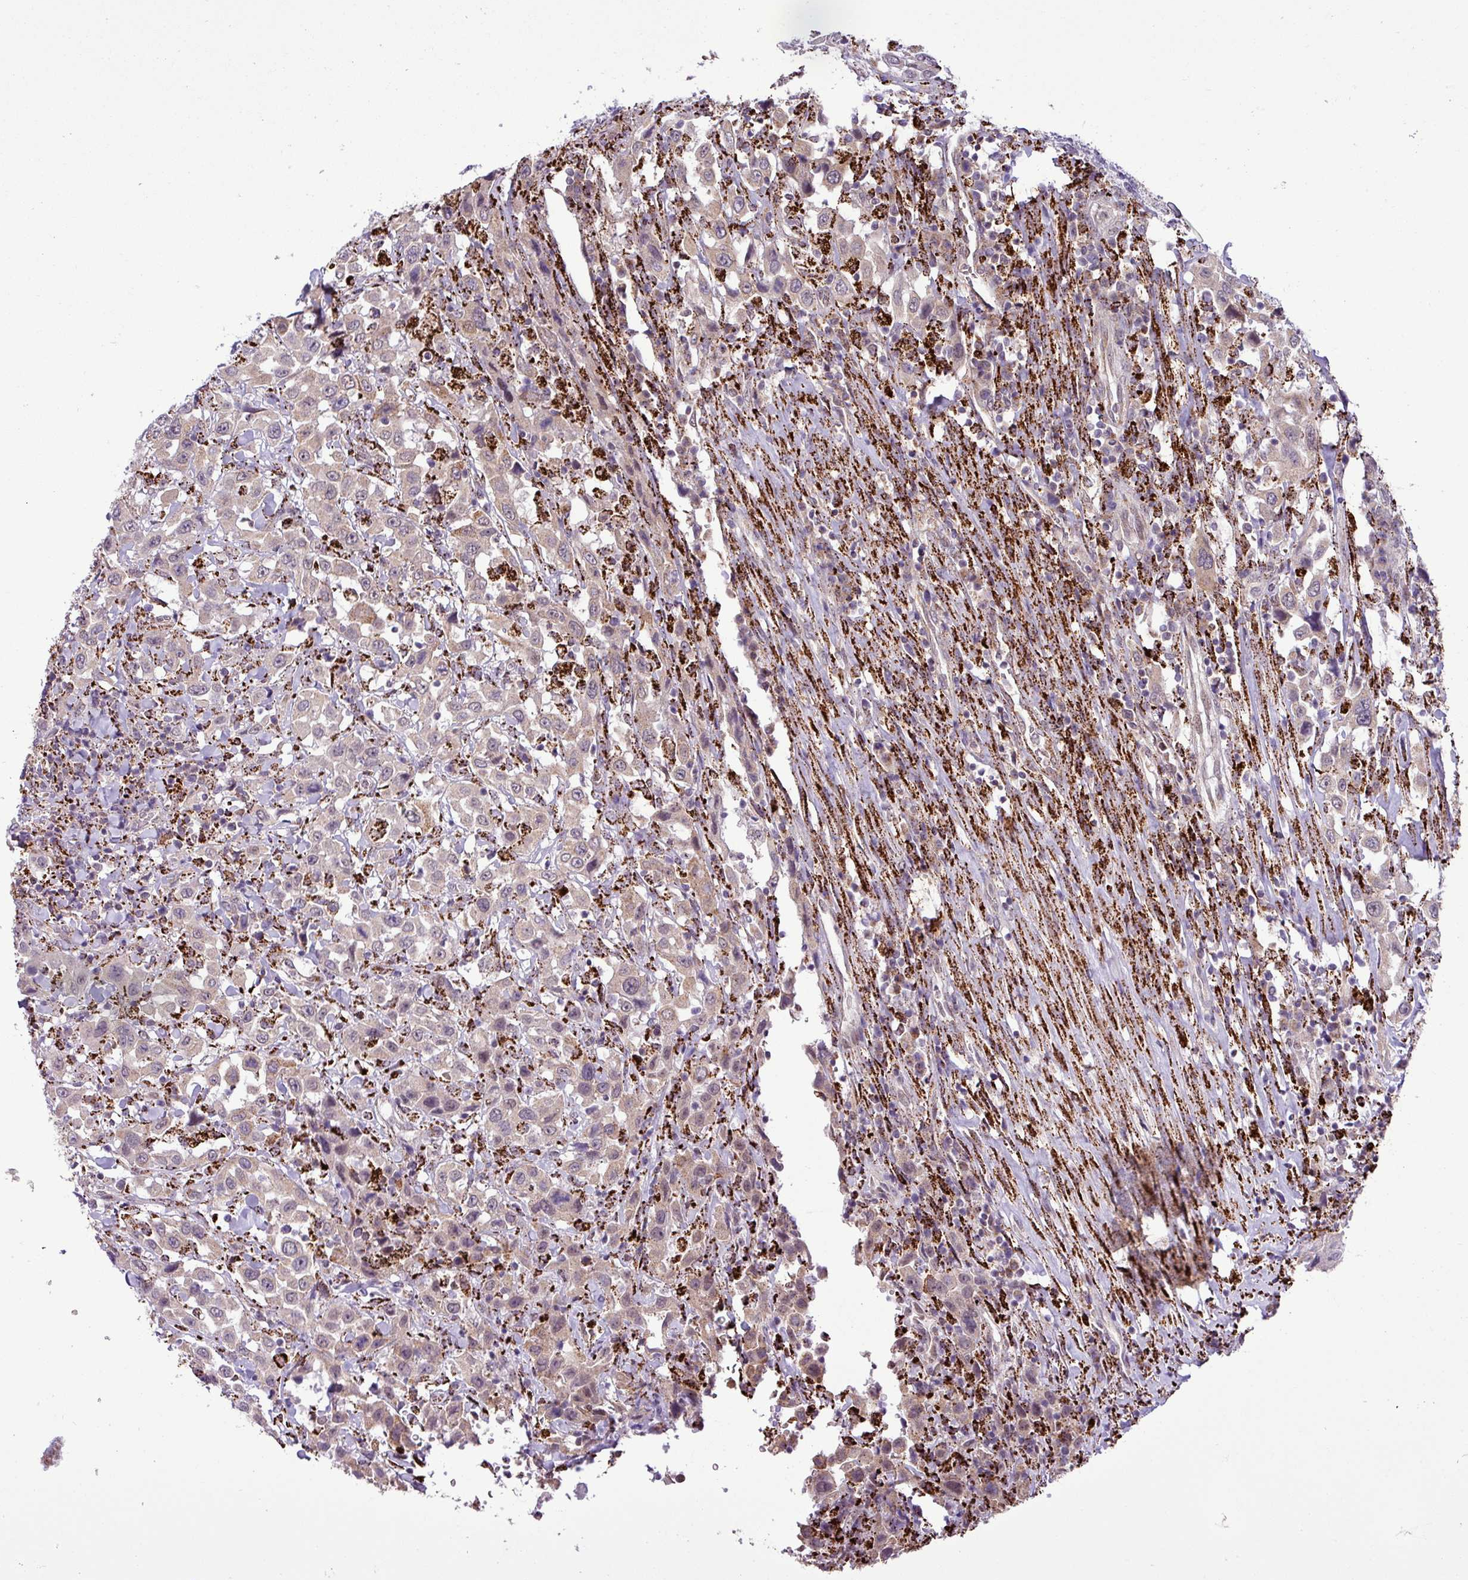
{"staining": {"intensity": "weak", "quantity": "25%-75%", "location": "cytoplasmic/membranous"}, "tissue": "urothelial cancer", "cell_type": "Tumor cells", "image_type": "cancer", "snomed": [{"axis": "morphology", "description": "Urothelial carcinoma, High grade"}, {"axis": "topography", "description": "Urinary bladder"}], "caption": "This micrograph shows immunohistochemistry staining of urothelial cancer, with low weak cytoplasmic/membranous expression in approximately 25%-75% of tumor cells.", "gene": "SGPP1", "patient": {"sex": "male", "age": 61}}